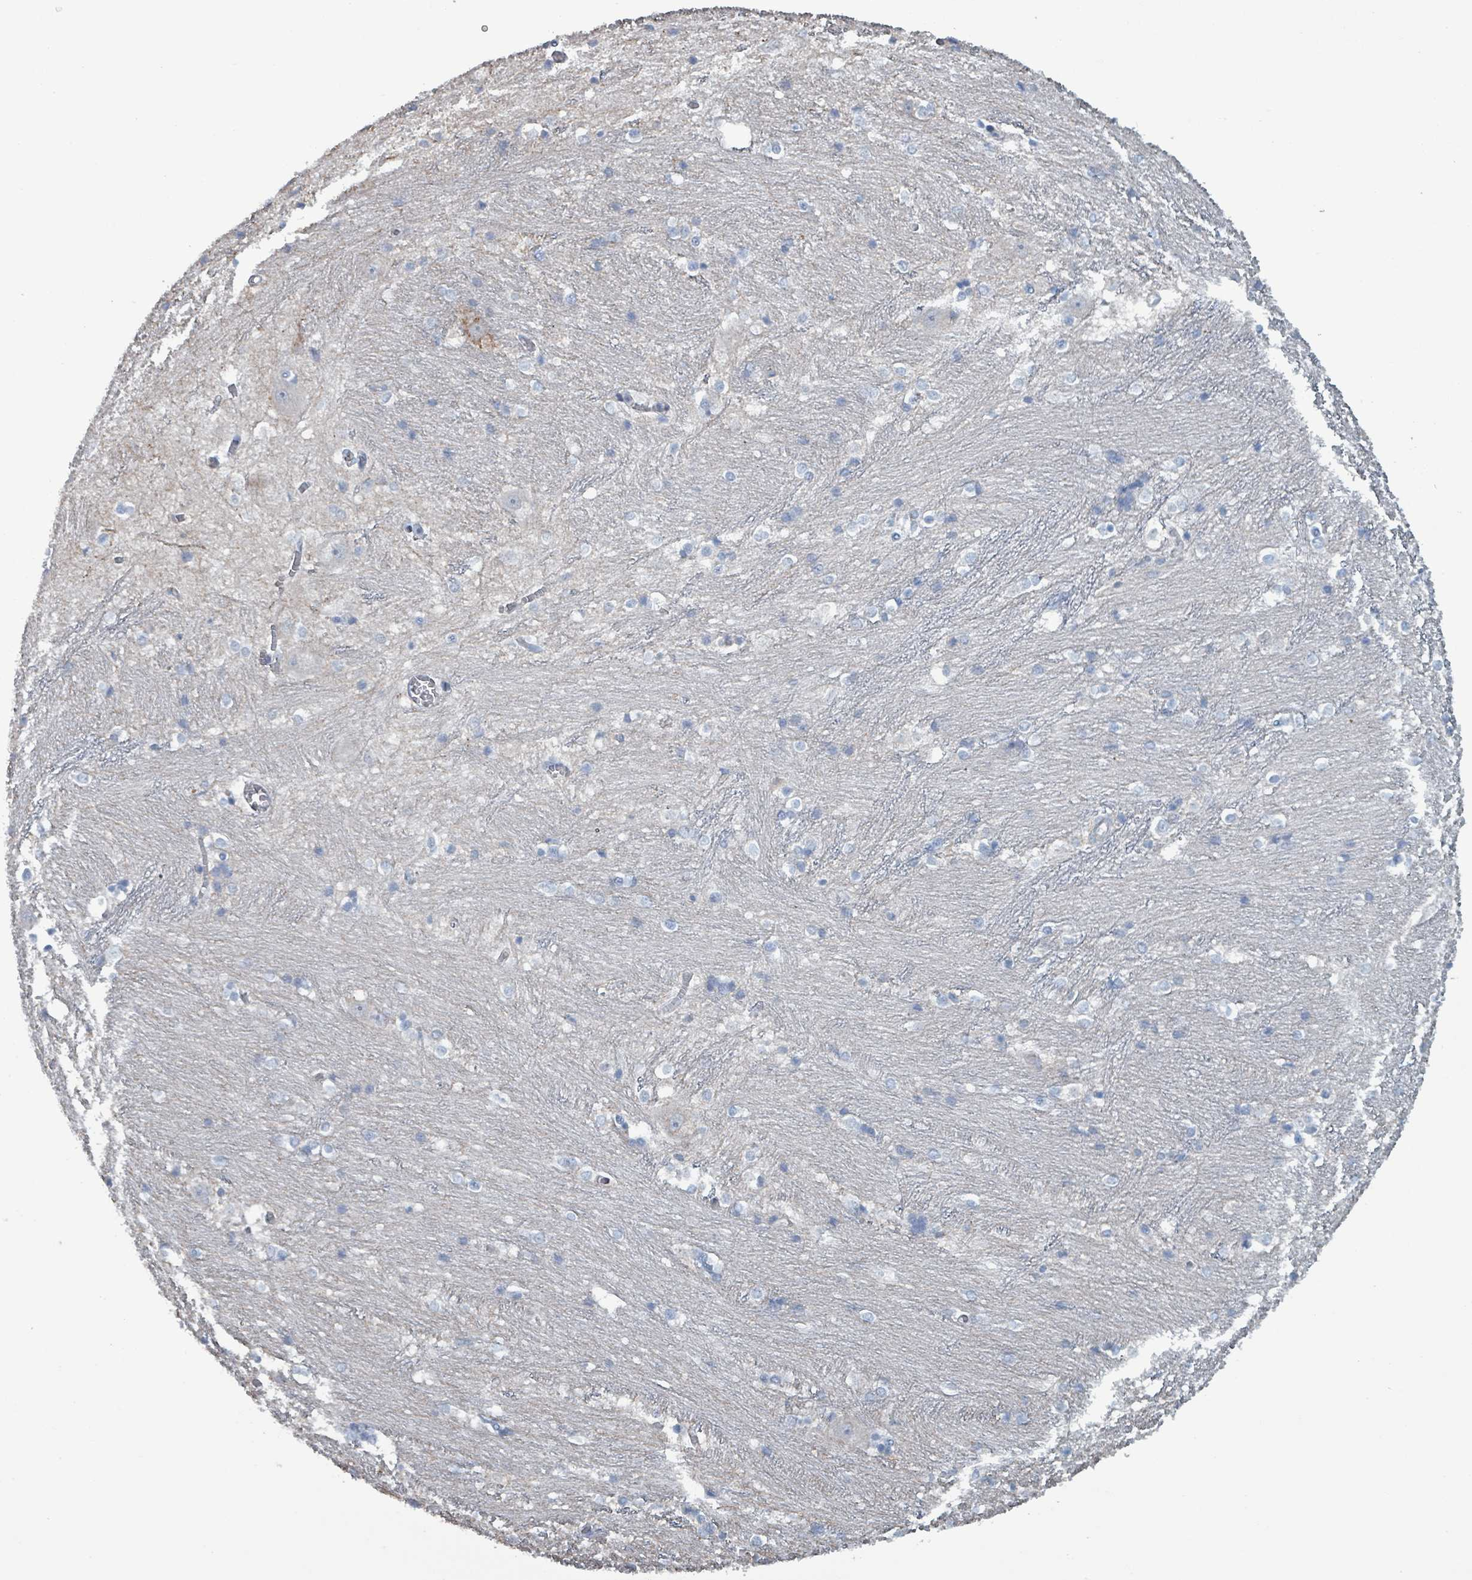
{"staining": {"intensity": "negative", "quantity": "none", "location": "none"}, "tissue": "caudate", "cell_type": "Glial cells", "image_type": "normal", "snomed": [{"axis": "morphology", "description": "Normal tissue, NOS"}, {"axis": "topography", "description": "Lateral ventricle wall"}], "caption": "Human caudate stained for a protein using immunohistochemistry shows no positivity in glial cells.", "gene": "TAAR5", "patient": {"sex": "male", "age": 37}}